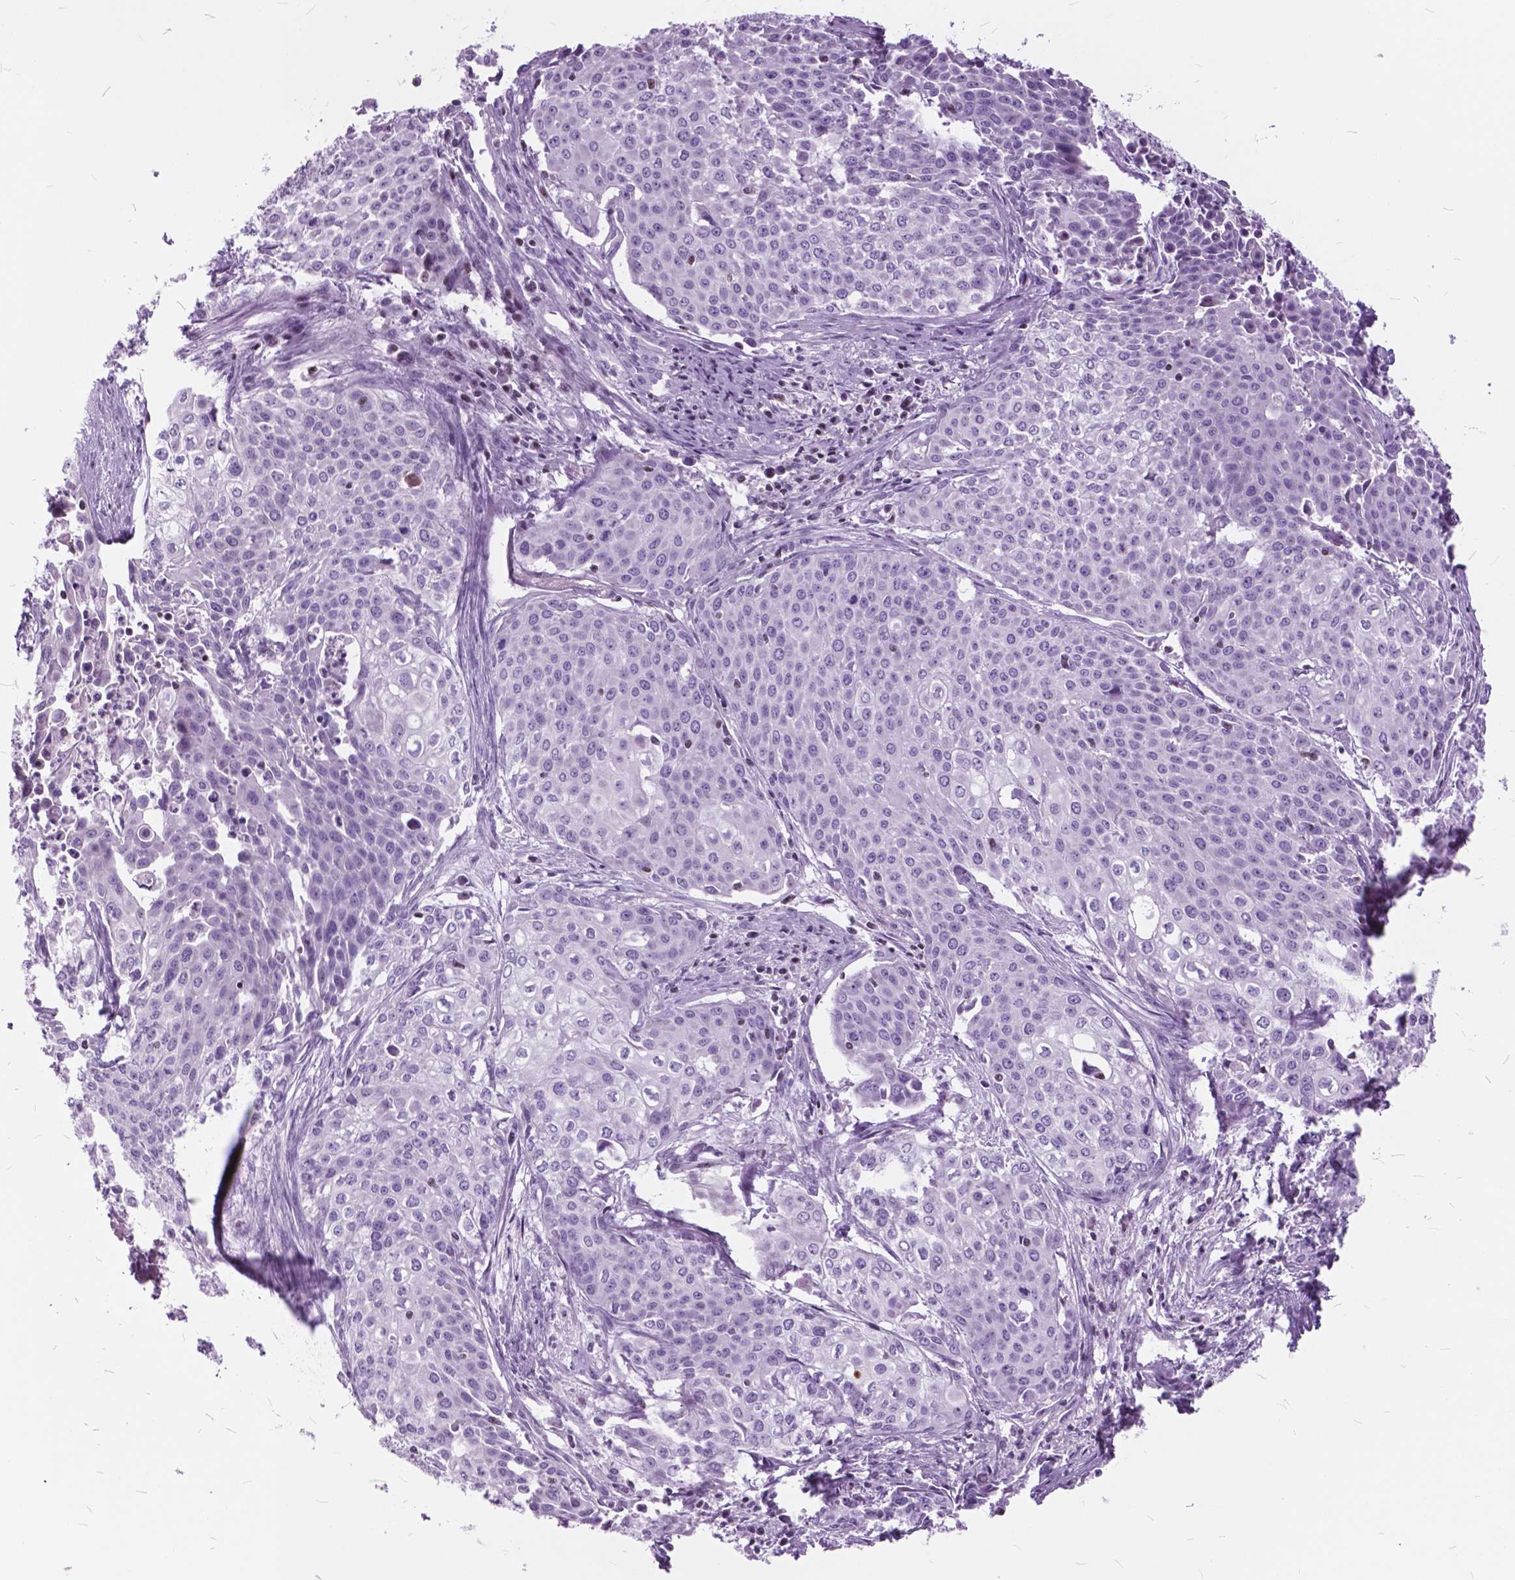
{"staining": {"intensity": "negative", "quantity": "none", "location": "none"}, "tissue": "cervical cancer", "cell_type": "Tumor cells", "image_type": "cancer", "snomed": [{"axis": "morphology", "description": "Squamous cell carcinoma, NOS"}, {"axis": "topography", "description": "Cervix"}], "caption": "Tumor cells are negative for brown protein staining in cervical squamous cell carcinoma.", "gene": "SP140", "patient": {"sex": "female", "age": 39}}